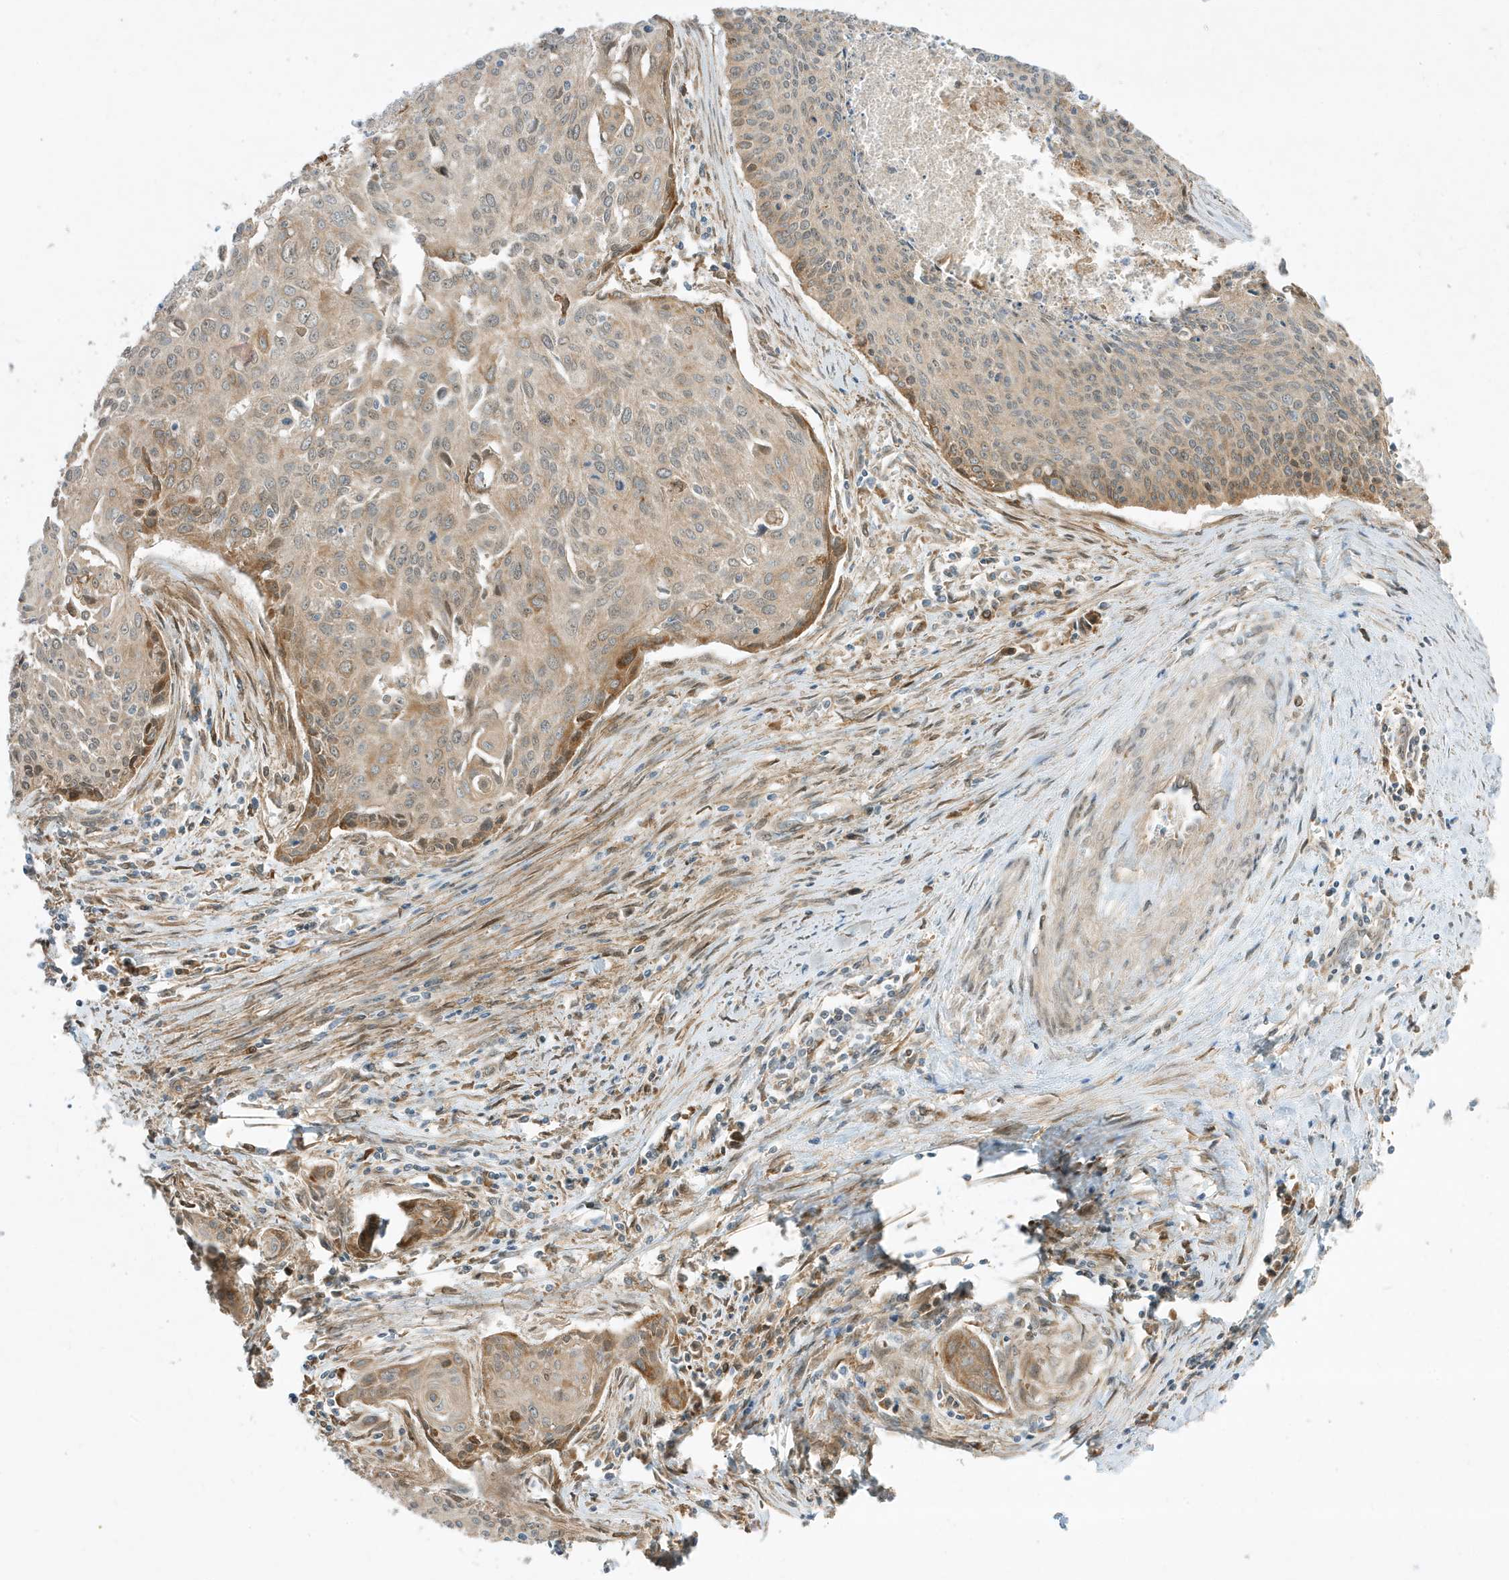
{"staining": {"intensity": "moderate", "quantity": "25%-75%", "location": "cytoplasmic/membranous"}, "tissue": "cervical cancer", "cell_type": "Tumor cells", "image_type": "cancer", "snomed": [{"axis": "morphology", "description": "Squamous cell carcinoma, NOS"}, {"axis": "topography", "description": "Cervix"}], "caption": "High-magnification brightfield microscopy of cervical squamous cell carcinoma stained with DAB (3,3'-diaminobenzidine) (brown) and counterstained with hematoxylin (blue). tumor cells exhibit moderate cytoplasmic/membranous expression is seen in about25%-75% of cells.", "gene": "SCARF2", "patient": {"sex": "female", "age": 55}}